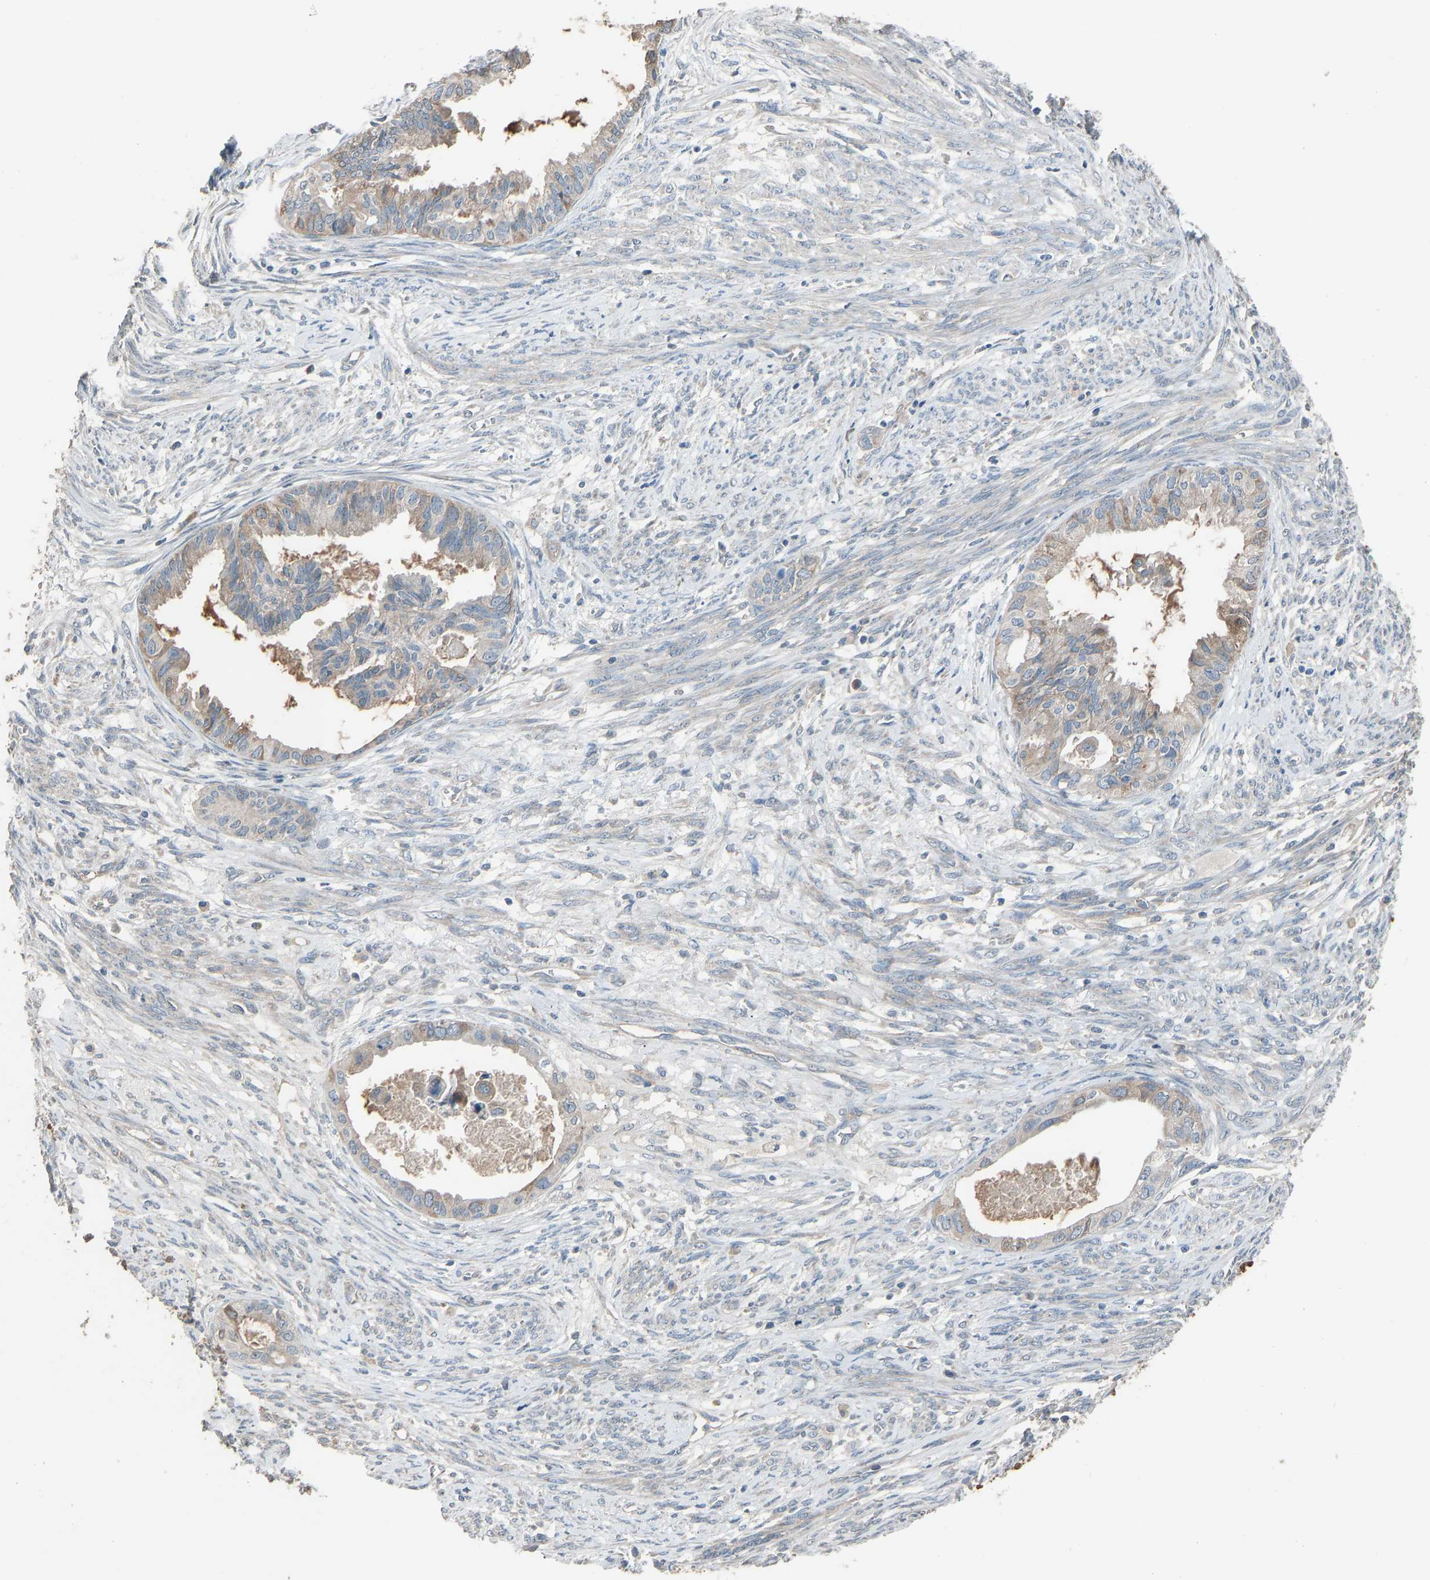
{"staining": {"intensity": "negative", "quantity": "none", "location": "none"}, "tissue": "cervical cancer", "cell_type": "Tumor cells", "image_type": "cancer", "snomed": [{"axis": "morphology", "description": "Normal tissue, NOS"}, {"axis": "morphology", "description": "Adenocarcinoma, NOS"}, {"axis": "topography", "description": "Cervix"}, {"axis": "topography", "description": "Endometrium"}], "caption": "Cervical cancer stained for a protein using immunohistochemistry (IHC) shows no expression tumor cells.", "gene": "TGFBR3", "patient": {"sex": "female", "age": 86}}